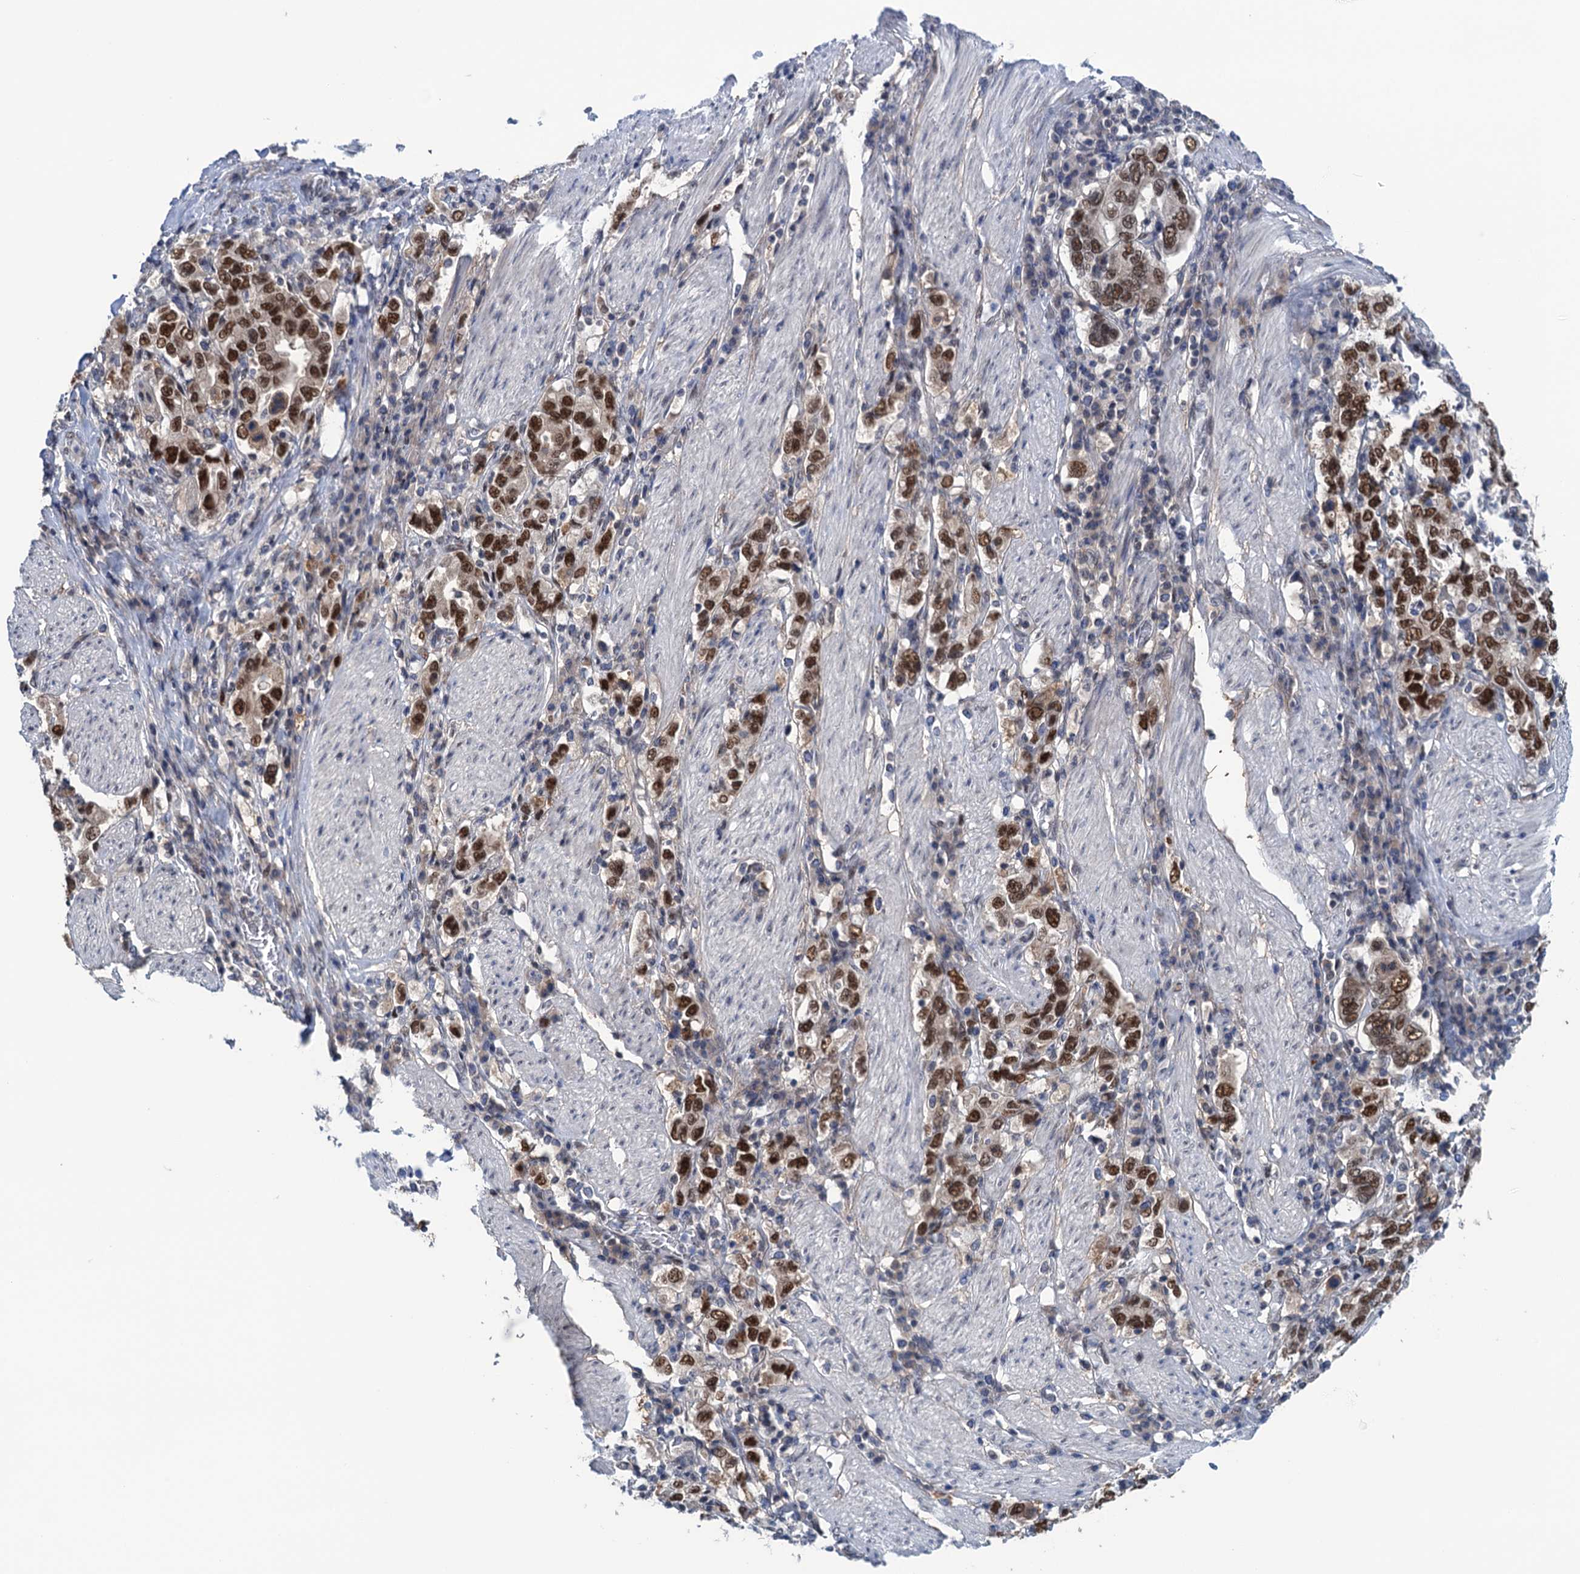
{"staining": {"intensity": "strong", "quantity": ">75%", "location": "nuclear"}, "tissue": "stomach cancer", "cell_type": "Tumor cells", "image_type": "cancer", "snomed": [{"axis": "morphology", "description": "Adenocarcinoma, NOS"}, {"axis": "topography", "description": "Stomach, upper"}], "caption": "About >75% of tumor cells in human stomach cancer (adenocarcinoma) reveal strong nuclear protein expression as visualized by brown immunohistochemical staining.", "gene": "SAE1", "patient": {"sex": "male", "age": 62}}